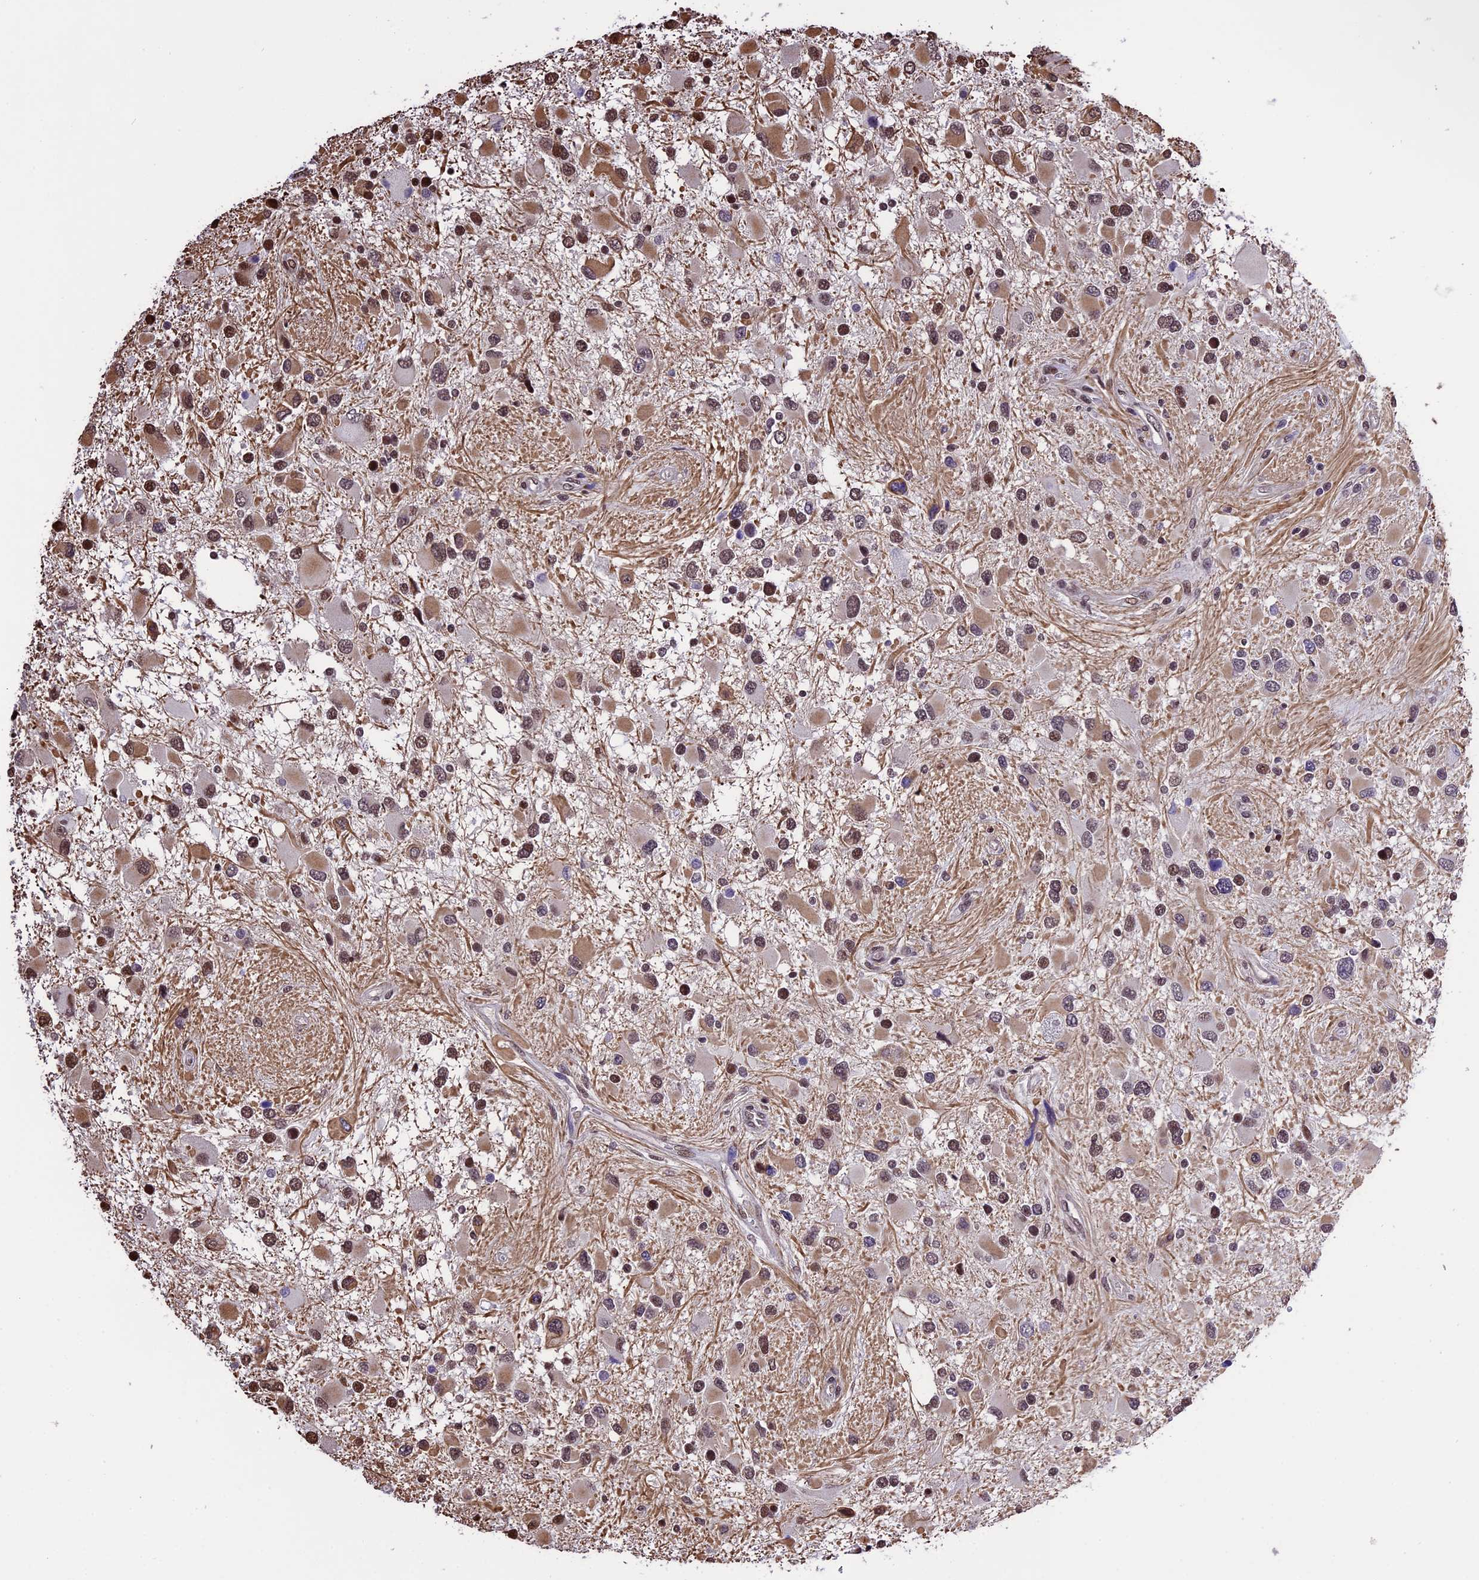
{"staining": {"intensity": "moderate", "quantity": ">75%", "location": "cytoplasmic/membranous,nuclear"}, "tissue": "glioma", "cell_type": "Tumor cells", "image_type": "cancer", "snomed": [{"axis": "morphology", "description": "Glioma, malignant, High grade"}, {"axis": "topography", "description": "Brain"}], "caption": "Immunohistochemistry (IHC) histopathology image of neoplastic tissue: high-grade glioma (malignant) stained using immunohistochemistry (IHC) shows medium levels of moderate protein expression localized specifically in the cytoplasmic/membranous and nuclear of tumor cells, appearing as a cytoplasmic/membranous and nuclear brown color.", "gene": "POLR3E", "patient": {"sex": "male", "age": 53}}